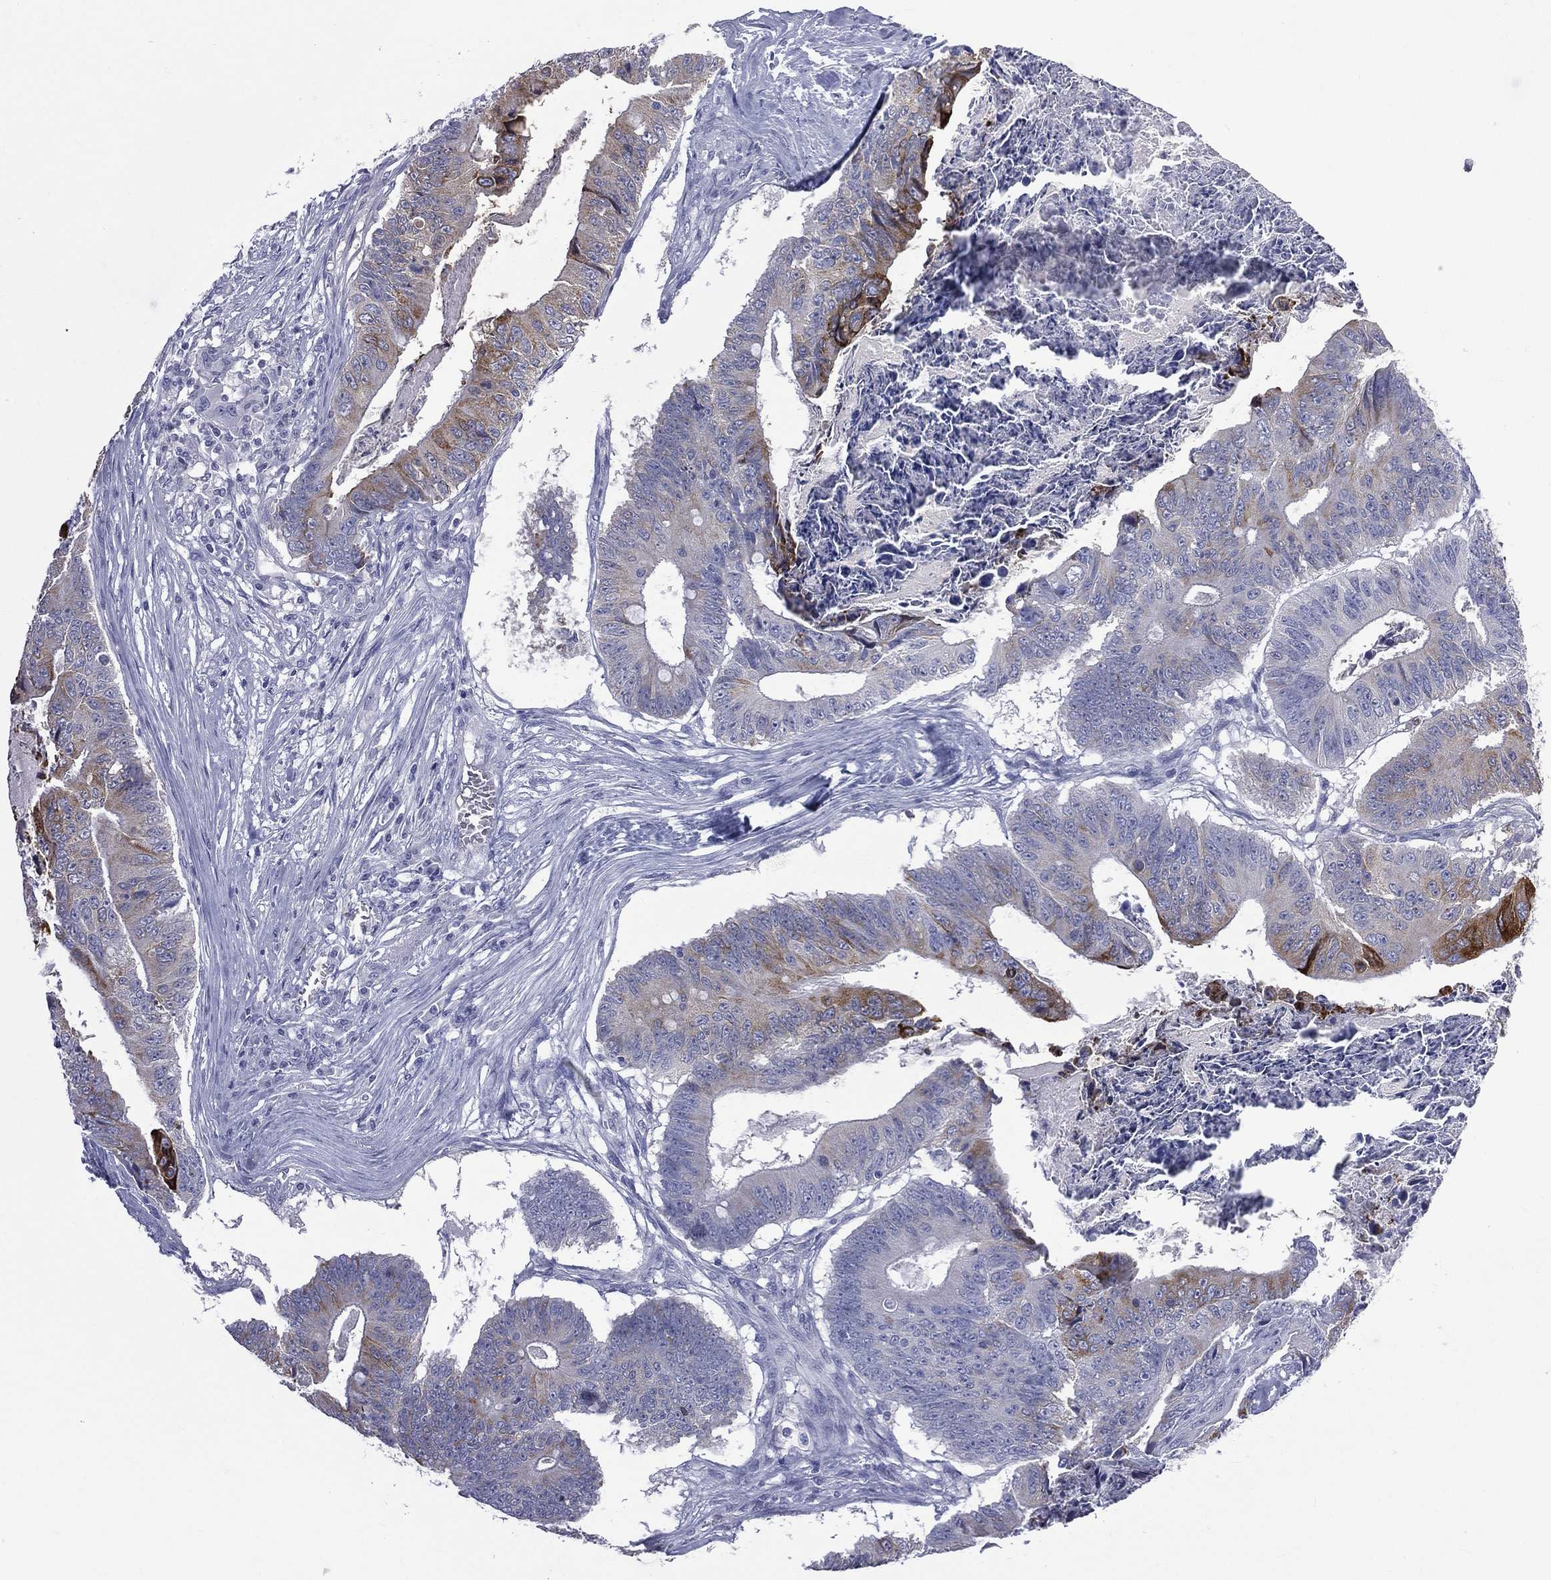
{"staining": {"intensity": "strong", "quantity": "<25%", "location": "cytoplasmic/membranous"}, "tissue": "colorectal cancer", "cell_type": "Tumor cells", "image_type": "cancer", "snomed": [{"axis": "morphology", "description": "Adenocarcinoma, NOS"}, {"axis": "topography", "description": "Colon"}], "caption": "Protein staining demonstrates strong cytoplasmic/membranous staining in approximately <25% of tumor cells in colorectal adenocarcinoma. (Stains: DAB in brown, nuclei in blue, Microscopy: brightfield microscopy at high magnification).", "gene": "CES2", "patient": {"sex": "male", "age": 84}}